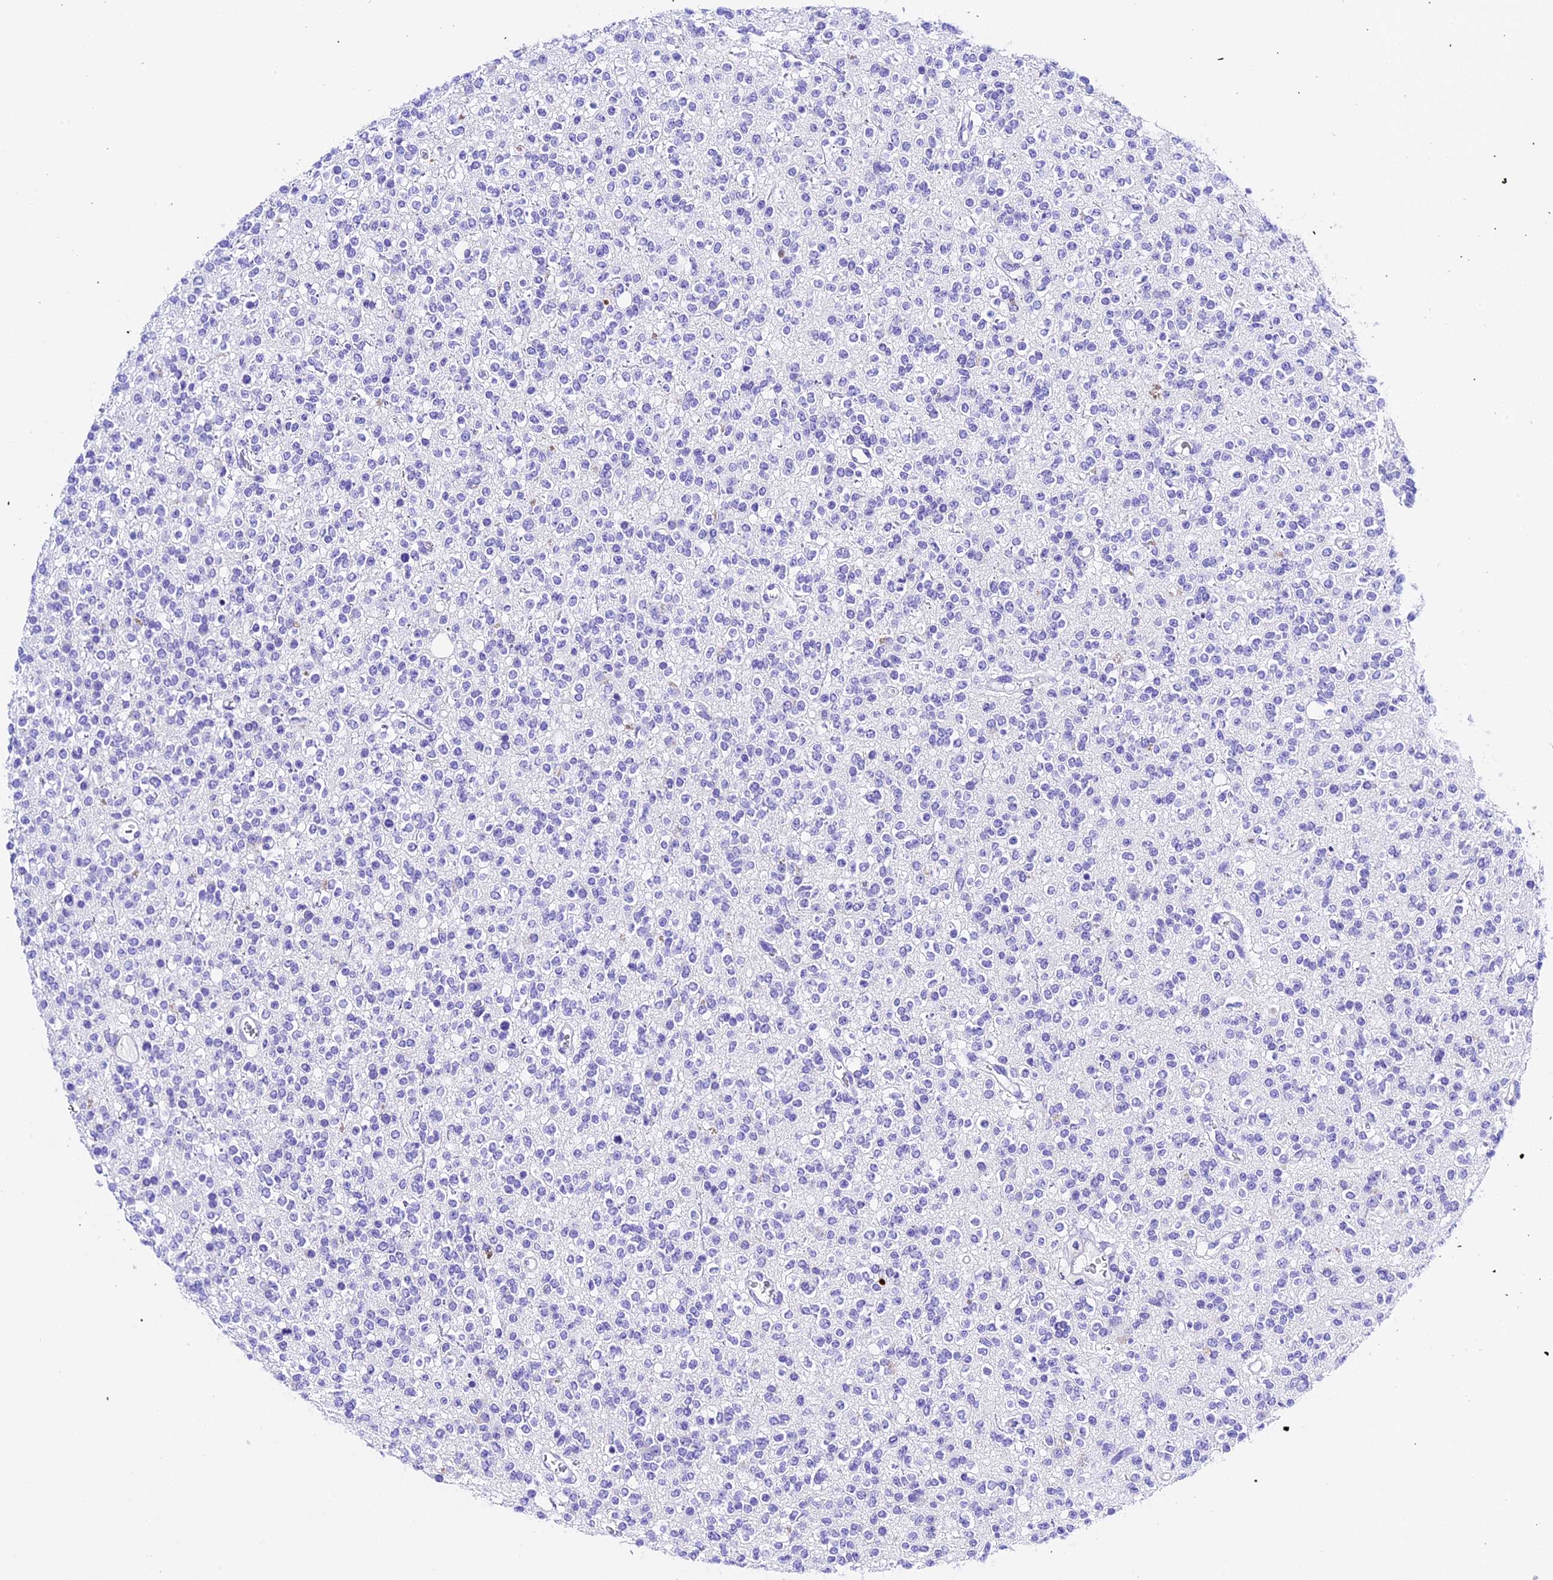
{"staining": {"intensity": "negative", "quantity": "none", "location": "none"}, "tissue": "glioma", "cell_type": "Tumor cells", "image_type": "cancer", "snomed": [{"axis": "morphology", "description": "Glioma, malignant, High grade"}, {"axis": "topography", "description": "Brain"}], "caption": "IHC of malignant high-grade glioma displays no expression in tumor cells.", "gene": "PSG11", "patient": {"sex": "male", "age": 34}}